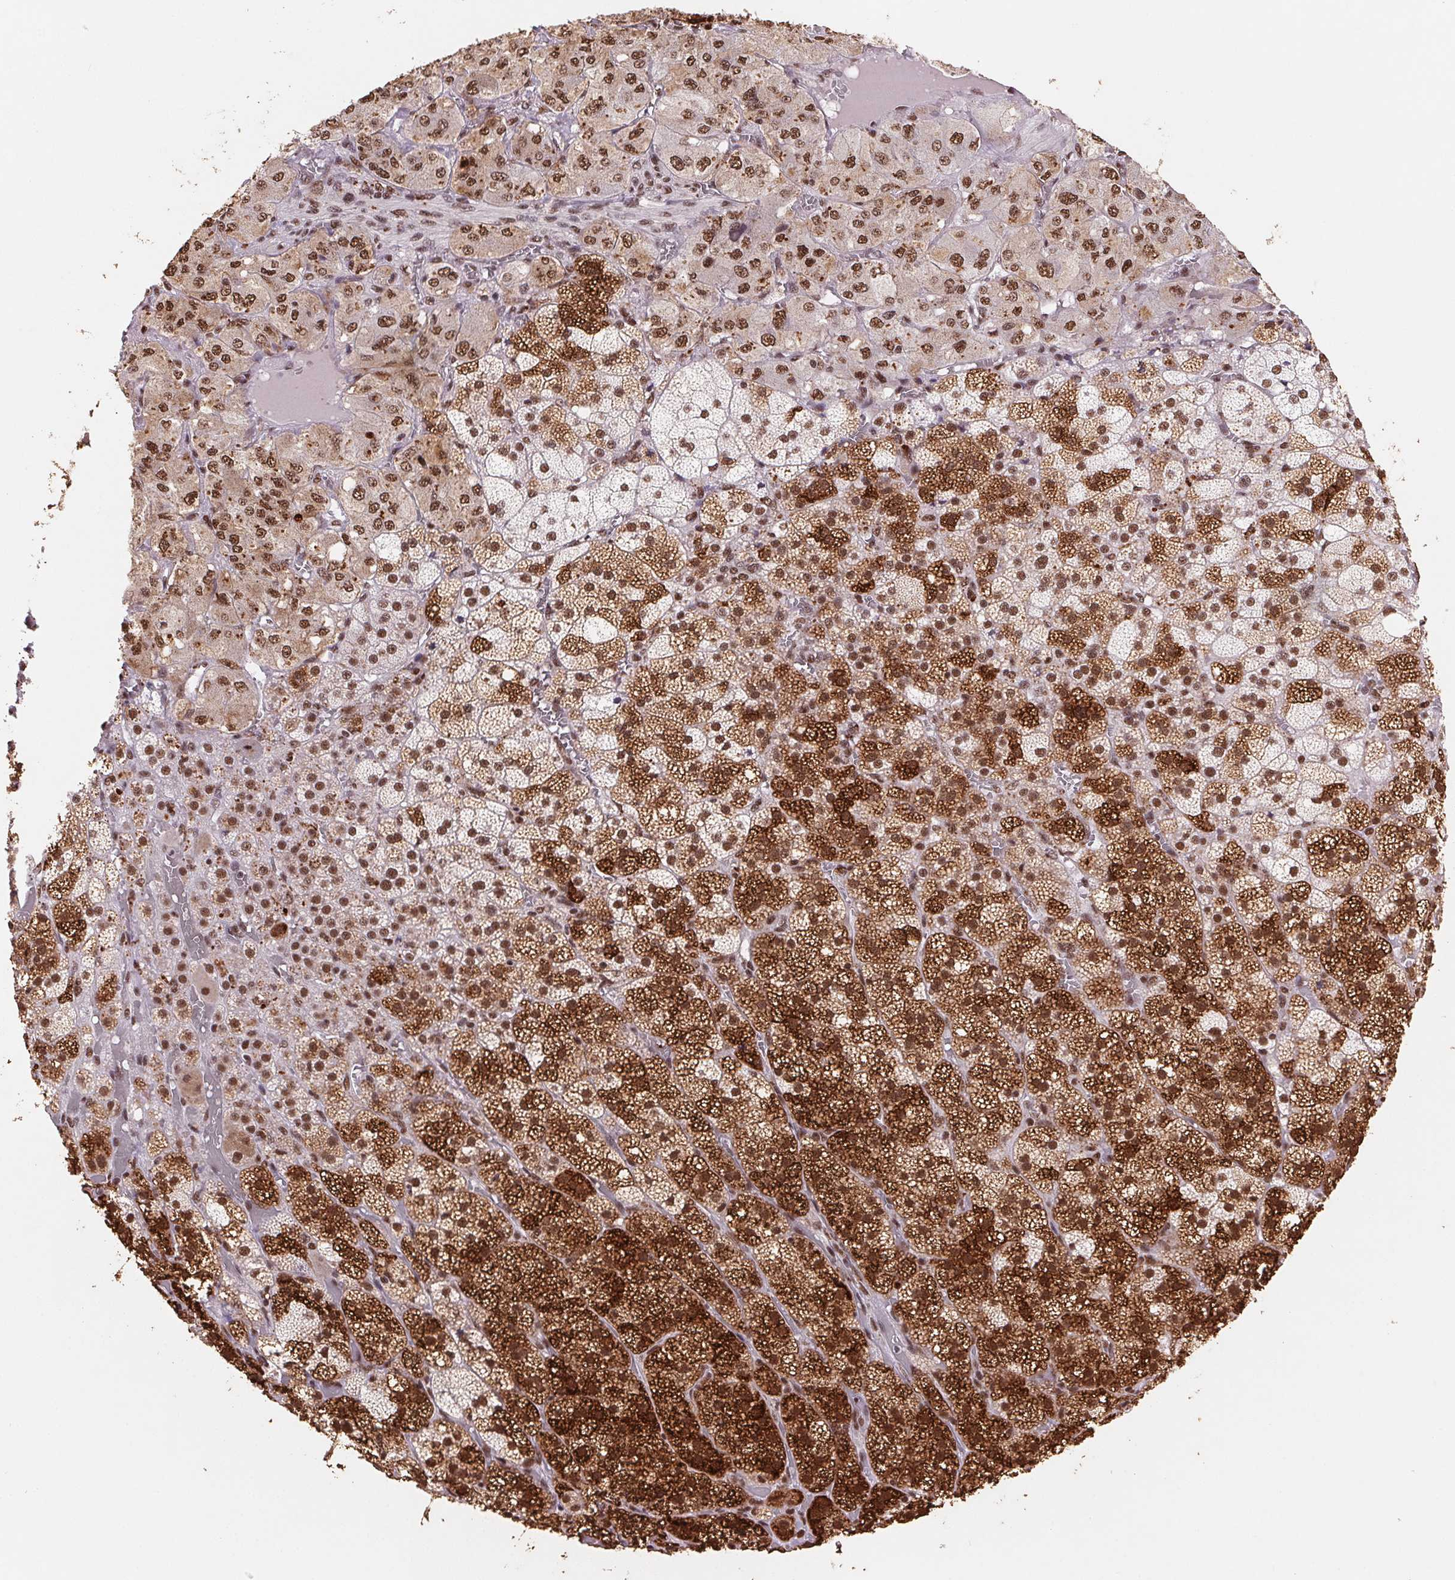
{"staining": {"intensity": "strong", "quantity": ">75%", "location": "cytoplasmic/membranous,nuclear"}, "tissue": "adrenal gland", "cell_type": "Glandular cells", "image_type": "normal", "snomed": [{"axis": "morphology", "description": "Normal tissue, NOS"}, {"axis": "topography", "description": "Adrenal gland"}], "caption": "Protein staining by immunohistochemistry (IHC) shows strong cytoplasmic/membranous,nuclear staining in approximately >75% of glandular cells in unremarkable adrenal gland.", "gene": "SNRPG", "patient": {"sex": "female", "age": 60}}